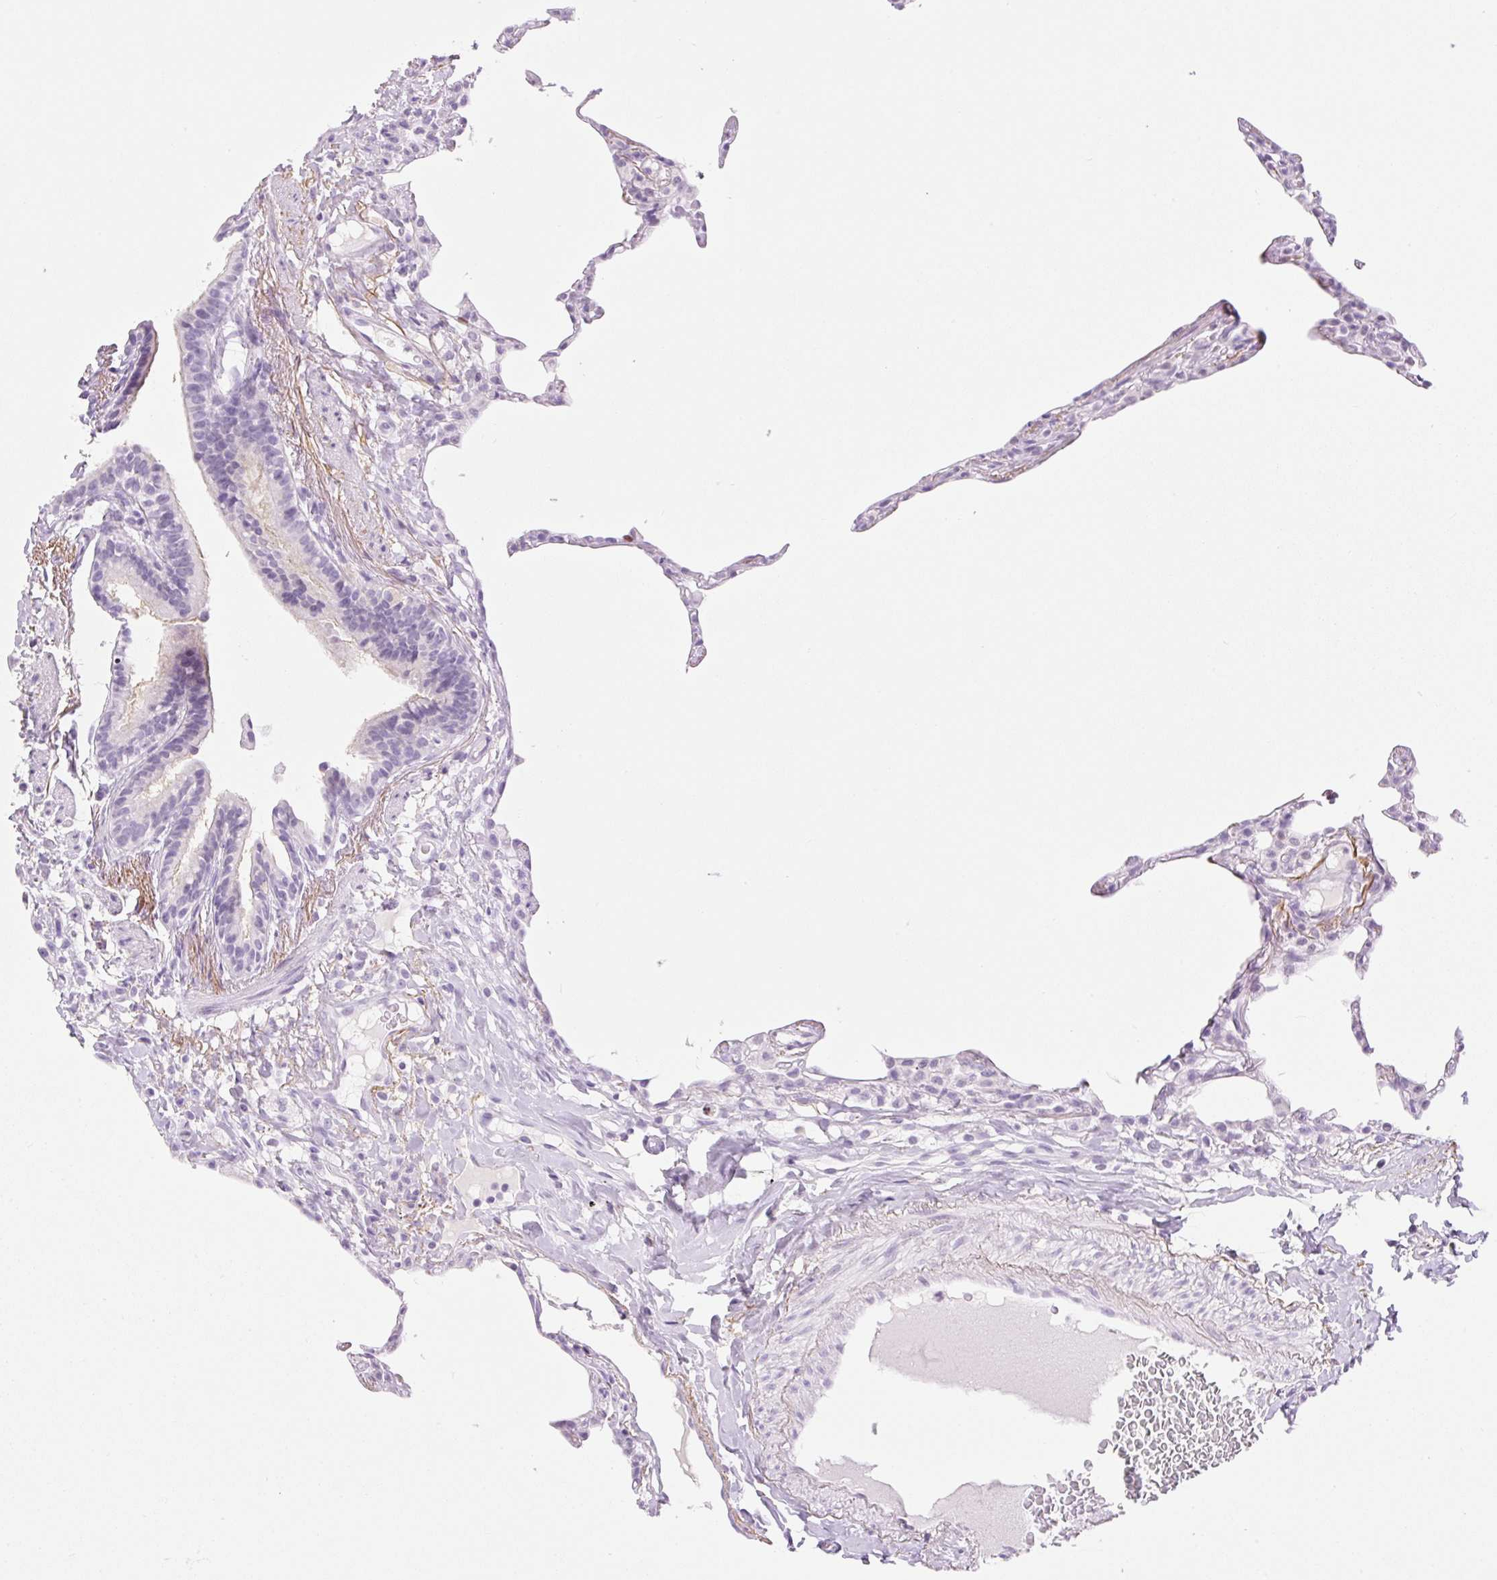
{"staining": {"intensity": "negative", "quantity": "none", "location": "none"}, "tissue": "lung", "cell_type": "Alveolar cells", "image_type": "normal", "snomed": [{"axis": "morphology", "description": "Normal tissue, NOS"}, {"axis": "topography", "description": "Lung"}], "caption": "This is an IHC photomicrograph of normal human lung. There is no expression in alveolar cells.", "gene": "SP140L", "patient": {"sex": "female", "age": 57}}